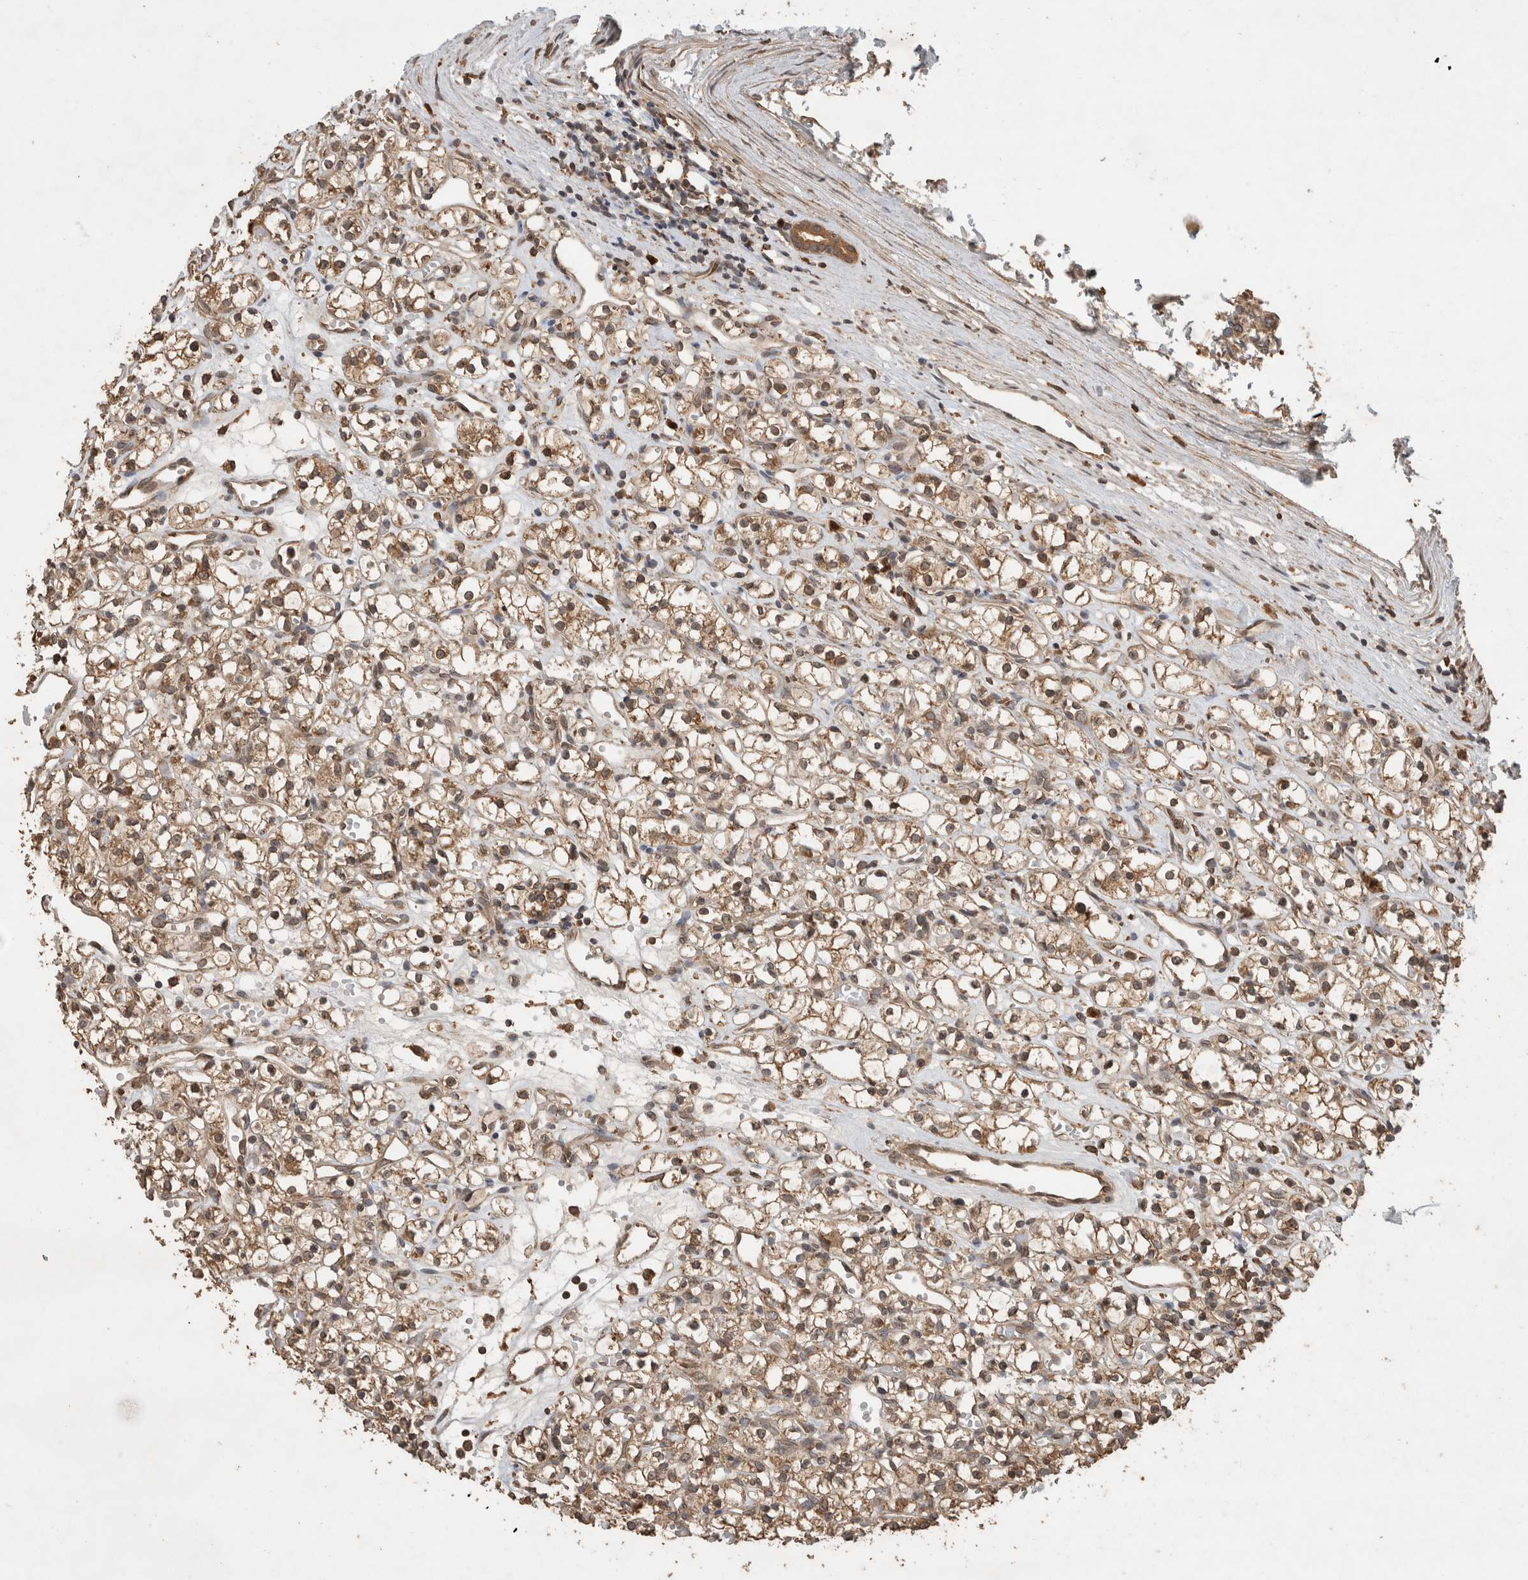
{"staining": {"intensity": "moderate", "quantity": ">75%", "location": "cytoplasmic/membranous,nuclear"}, "tissue": "renal cancer", "cell_type": "Tumor cells", "image_type": "cancer", "snomed": [{"axis": "morphology", "description": "Adenocarcinoma, NOS"}, {"axis": "topography", "description": "Kidney"}], "caption": "Renal cancer tissue demonstrates moderate cytoplasmic/membranous and nuclear positivity in about >75% of tumor cells", "gene": "OTUD7B", "patient": {"sex": "female", "age": 59}}